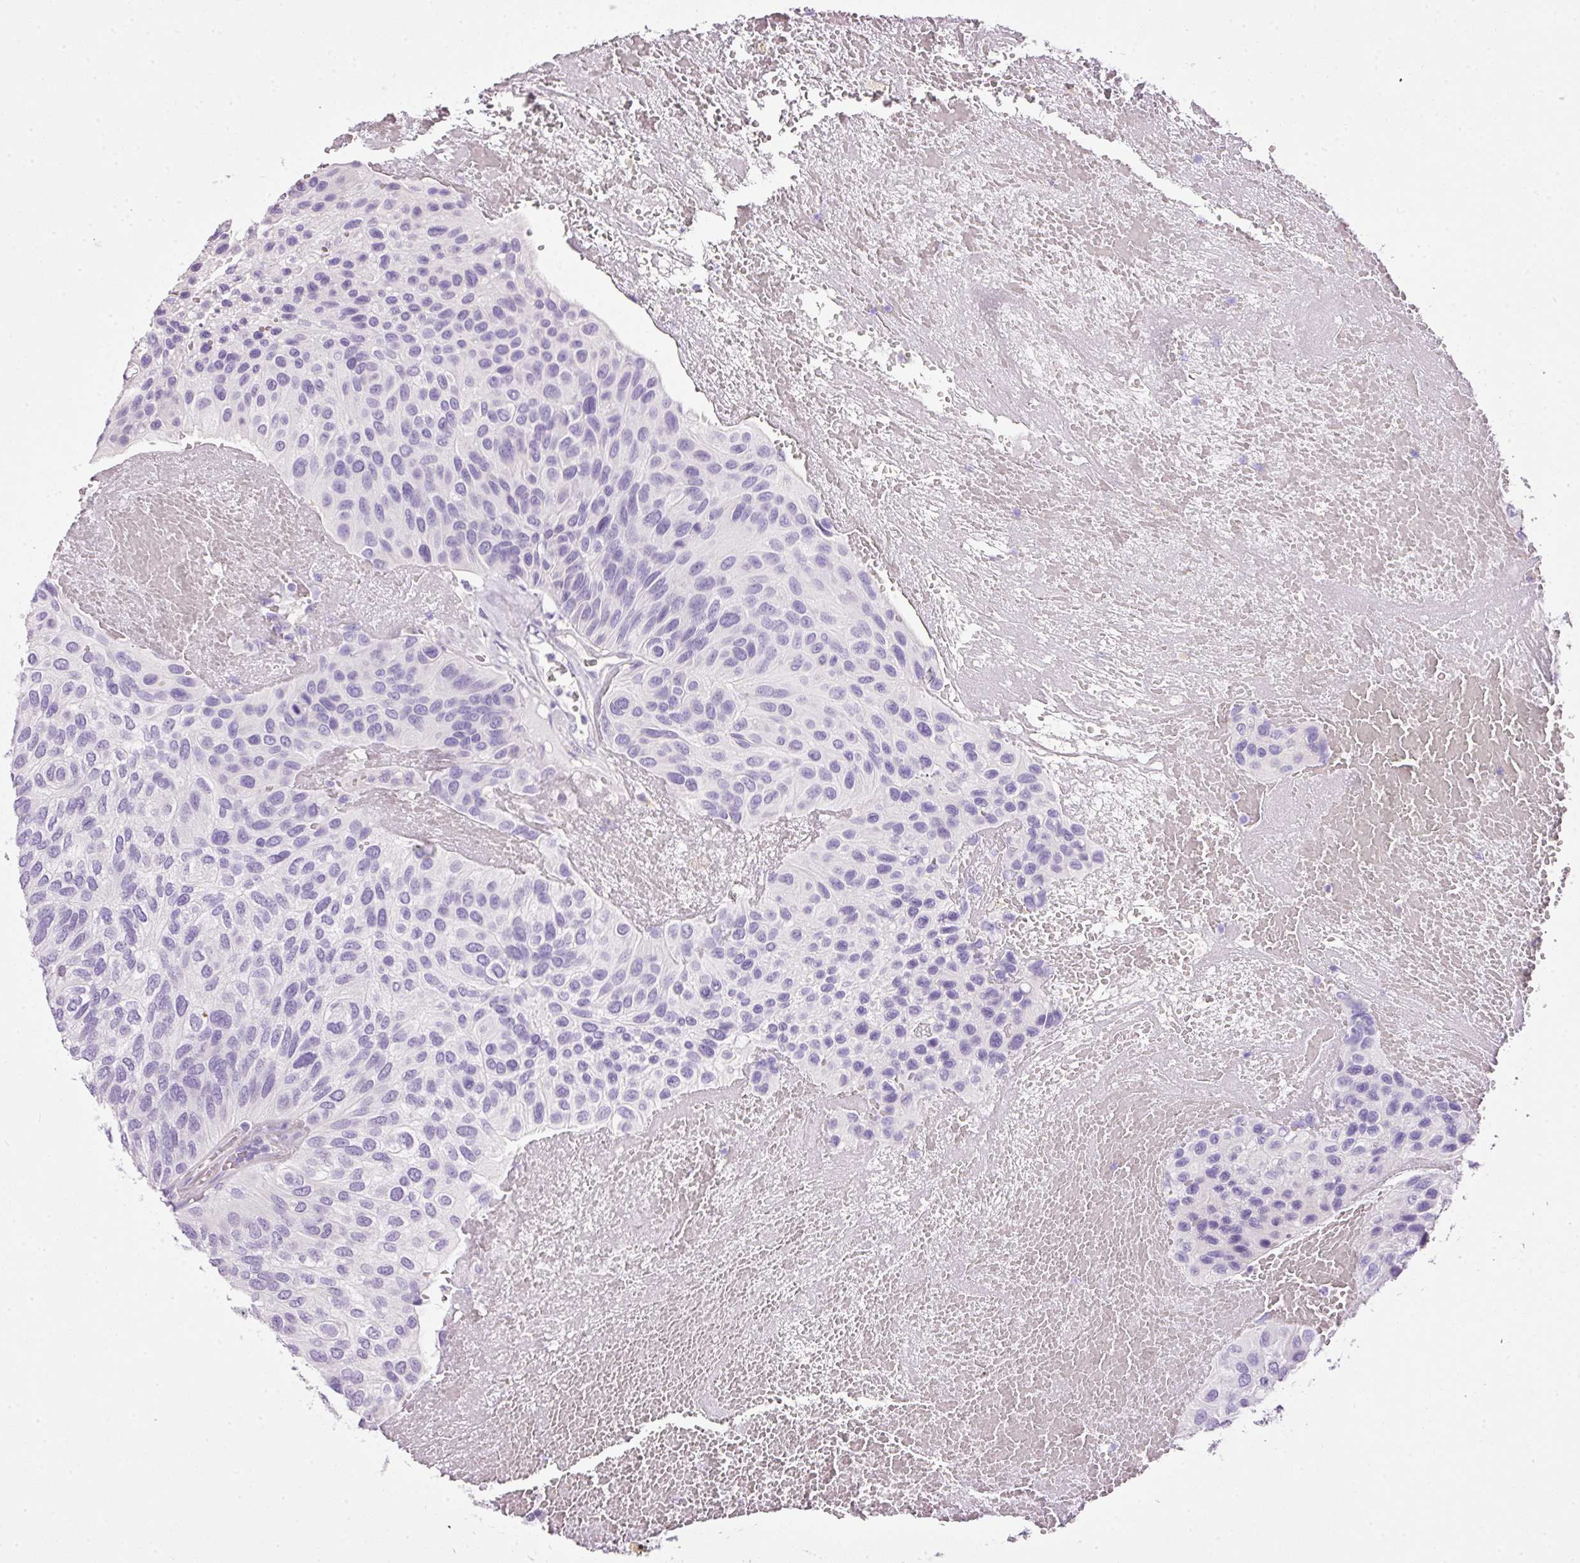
{"staining": {"intensity": "negative", "quantity": "none", "location": "none"}, "tissue": "urothelial cancer", "cell_type": "Tumor cells", "image_type": "cancer", "snomed": [{"axis": "morphology", "description": "Urothelial carcinoma, High grade"}, {"axis": "topography", "description": "Urinary bladder"}], "caption": "This micrograph is of urothelial cancer stained with immunohistochemistry (IHC) to label a protein in brown with the nuclei are counter-stained blue. There is no expression in tumor cells.", "gene": "BSND", "patient": {"sex": "male", "age": 66}}